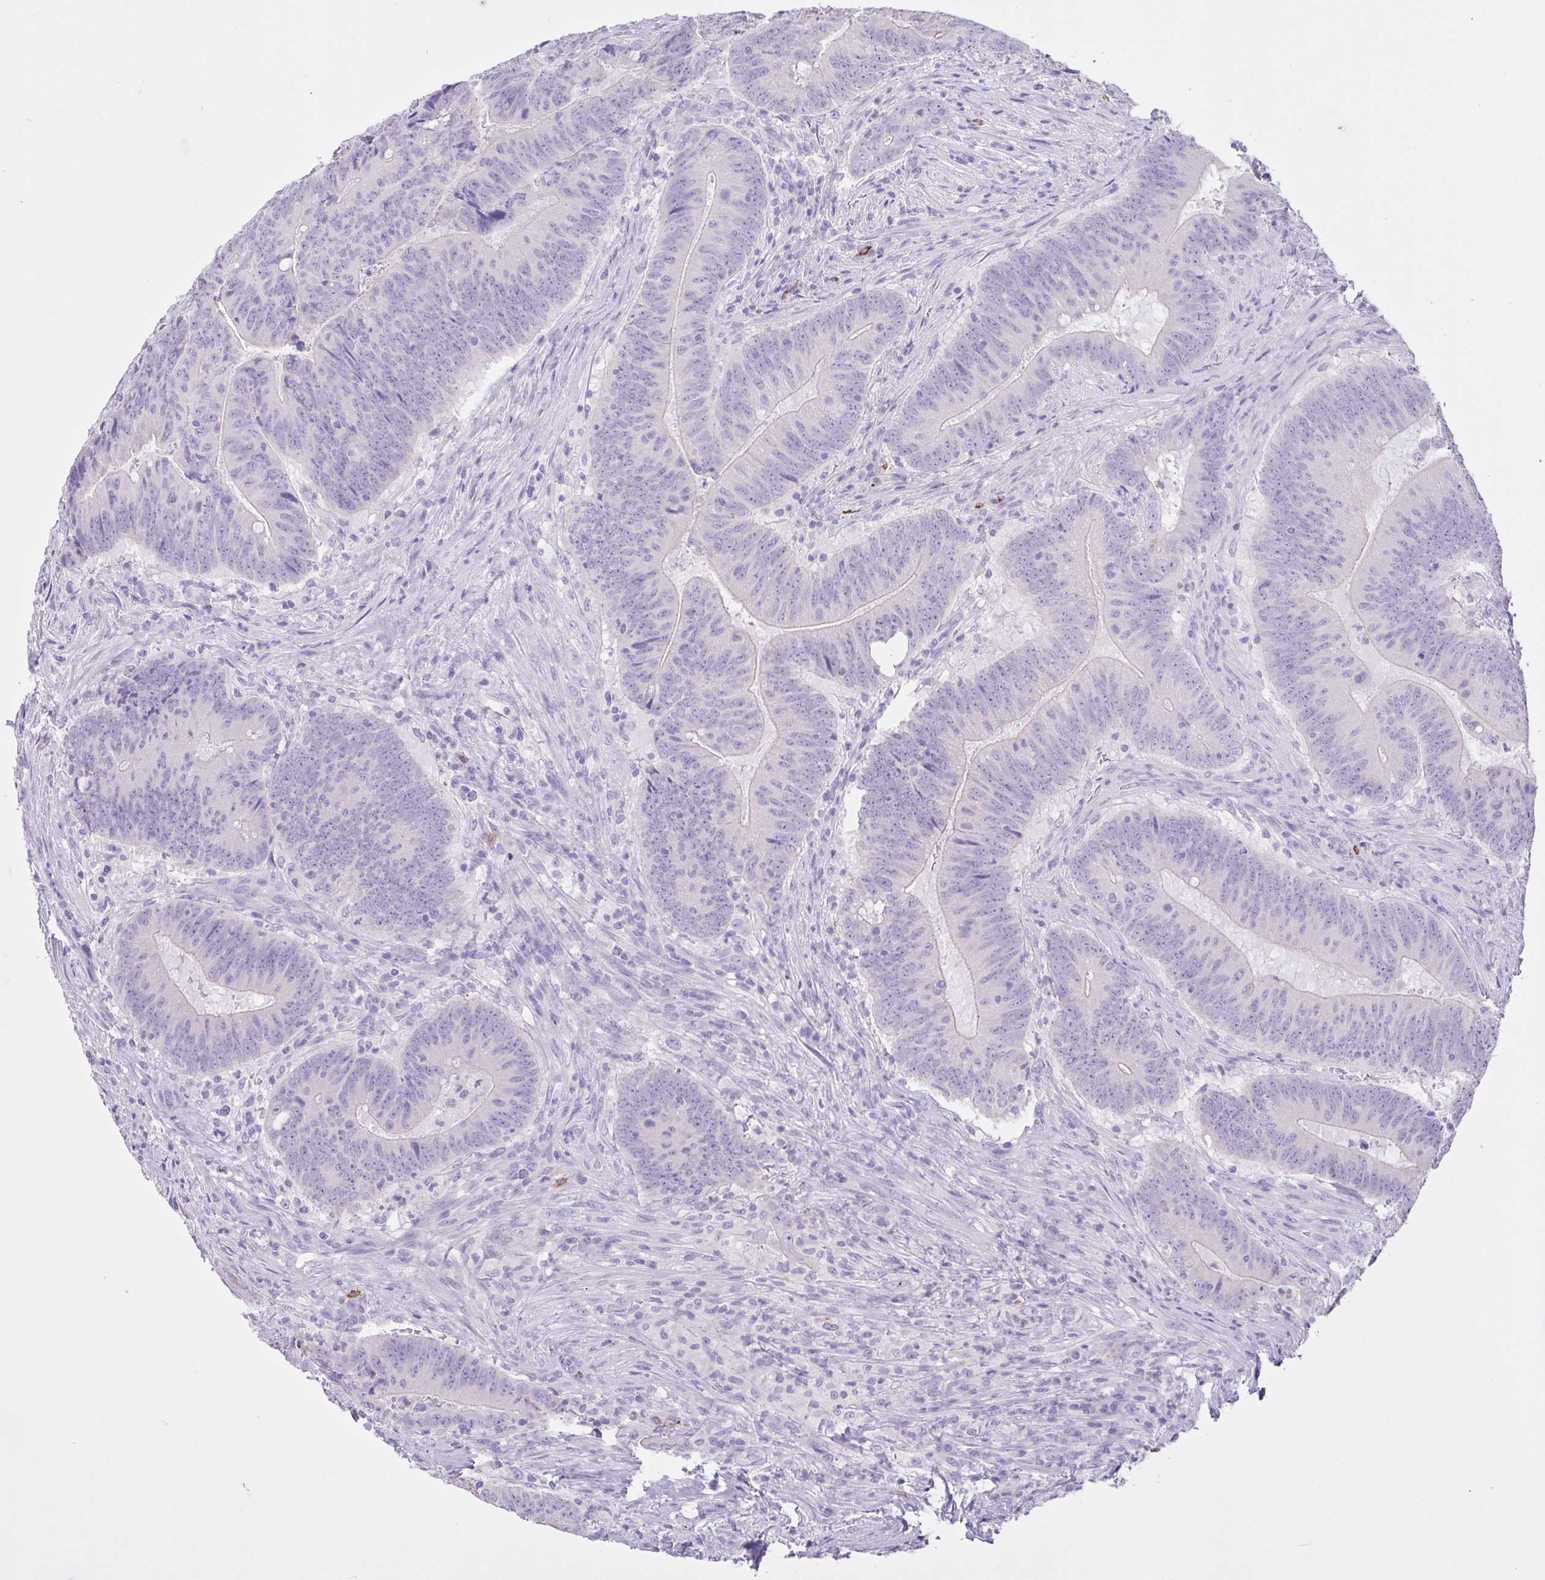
{"staining": {"intensity": "negative", "quantity": "none", "location": "none"}, "tissue": "colorectal cancer", "cell_type": "Tumor cells", "image_type": "cancer", "snomed": [{"axis": "morphology", "description": "Adenocarcinoma, NOS"}, {"axis": "topography", "description": "Colon"}], "caption": "DAB immunohistochemical staining of colorectal adenocarcinoma shows no significant expression in tumor cells. (DAB immunohistochemistry (IHC) with hematoxylin counter stain).", "gene": "CST11", "patient": {"sex": "female", "age": 87}}